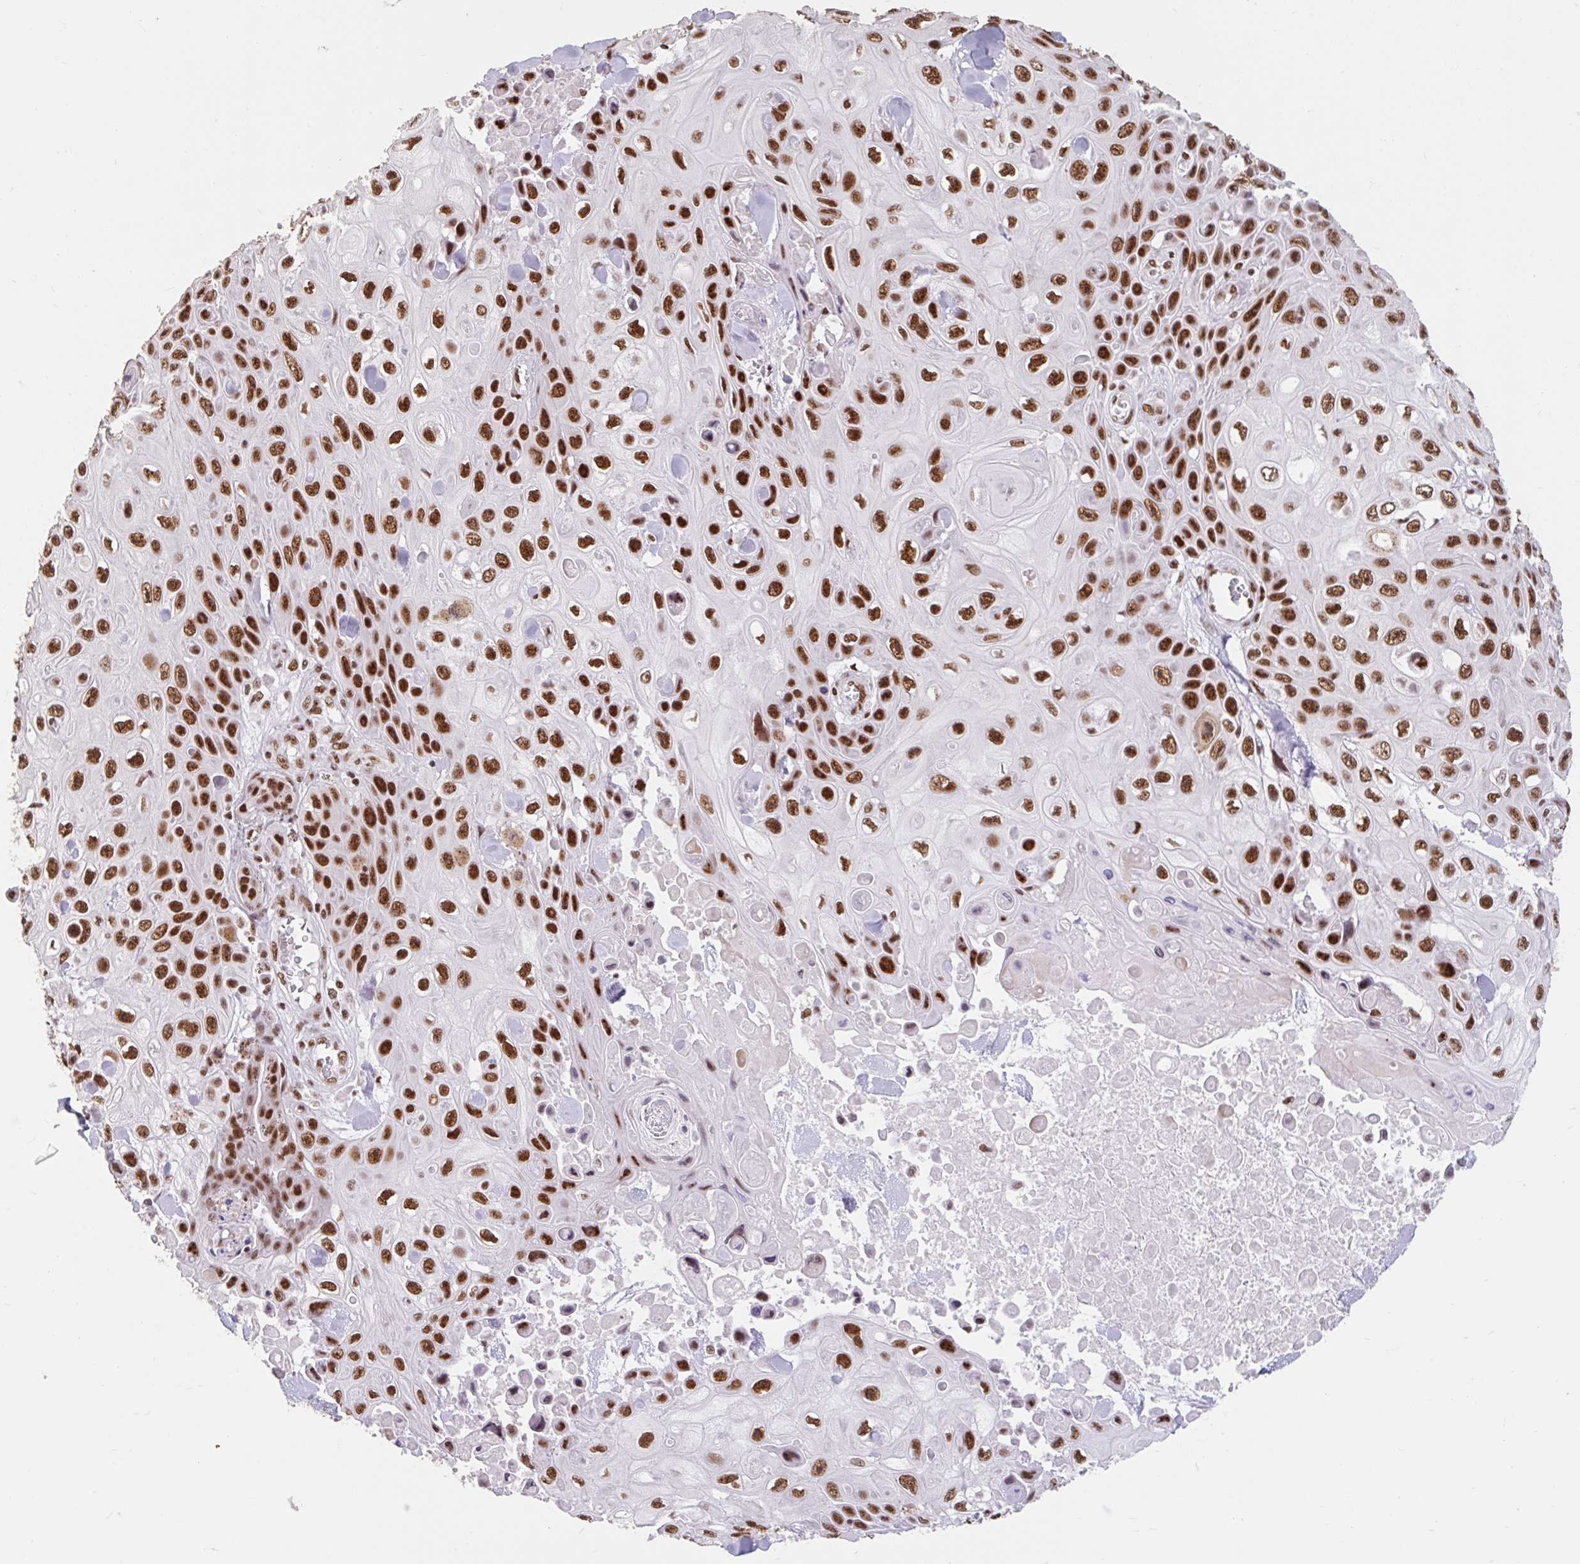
{"staining": {"intensity": "strong", "quantity": ">75%", "location": "nuclear"}, "tissue": "skin cancer", "cell_type": "Tumor cells", "image_type": "cancer", "snomed": [{"axis": "morphology", "description": "Squamous cell carcinoma, NOS"}, {"axis": "topography", "description": "Skin"}], "caption": "The immunohistochemical stain shows strong nuclear positivity in tumor cells of skin squamous cell carcinoma tissue. The staining was performed using DAB to visualize the protein expression in brown, while the nuclei were stained in blue with hematoxylin (Magnification: 20x).", "gene": "SRSF10", "patient": {"sex": "male", "age": 82}}